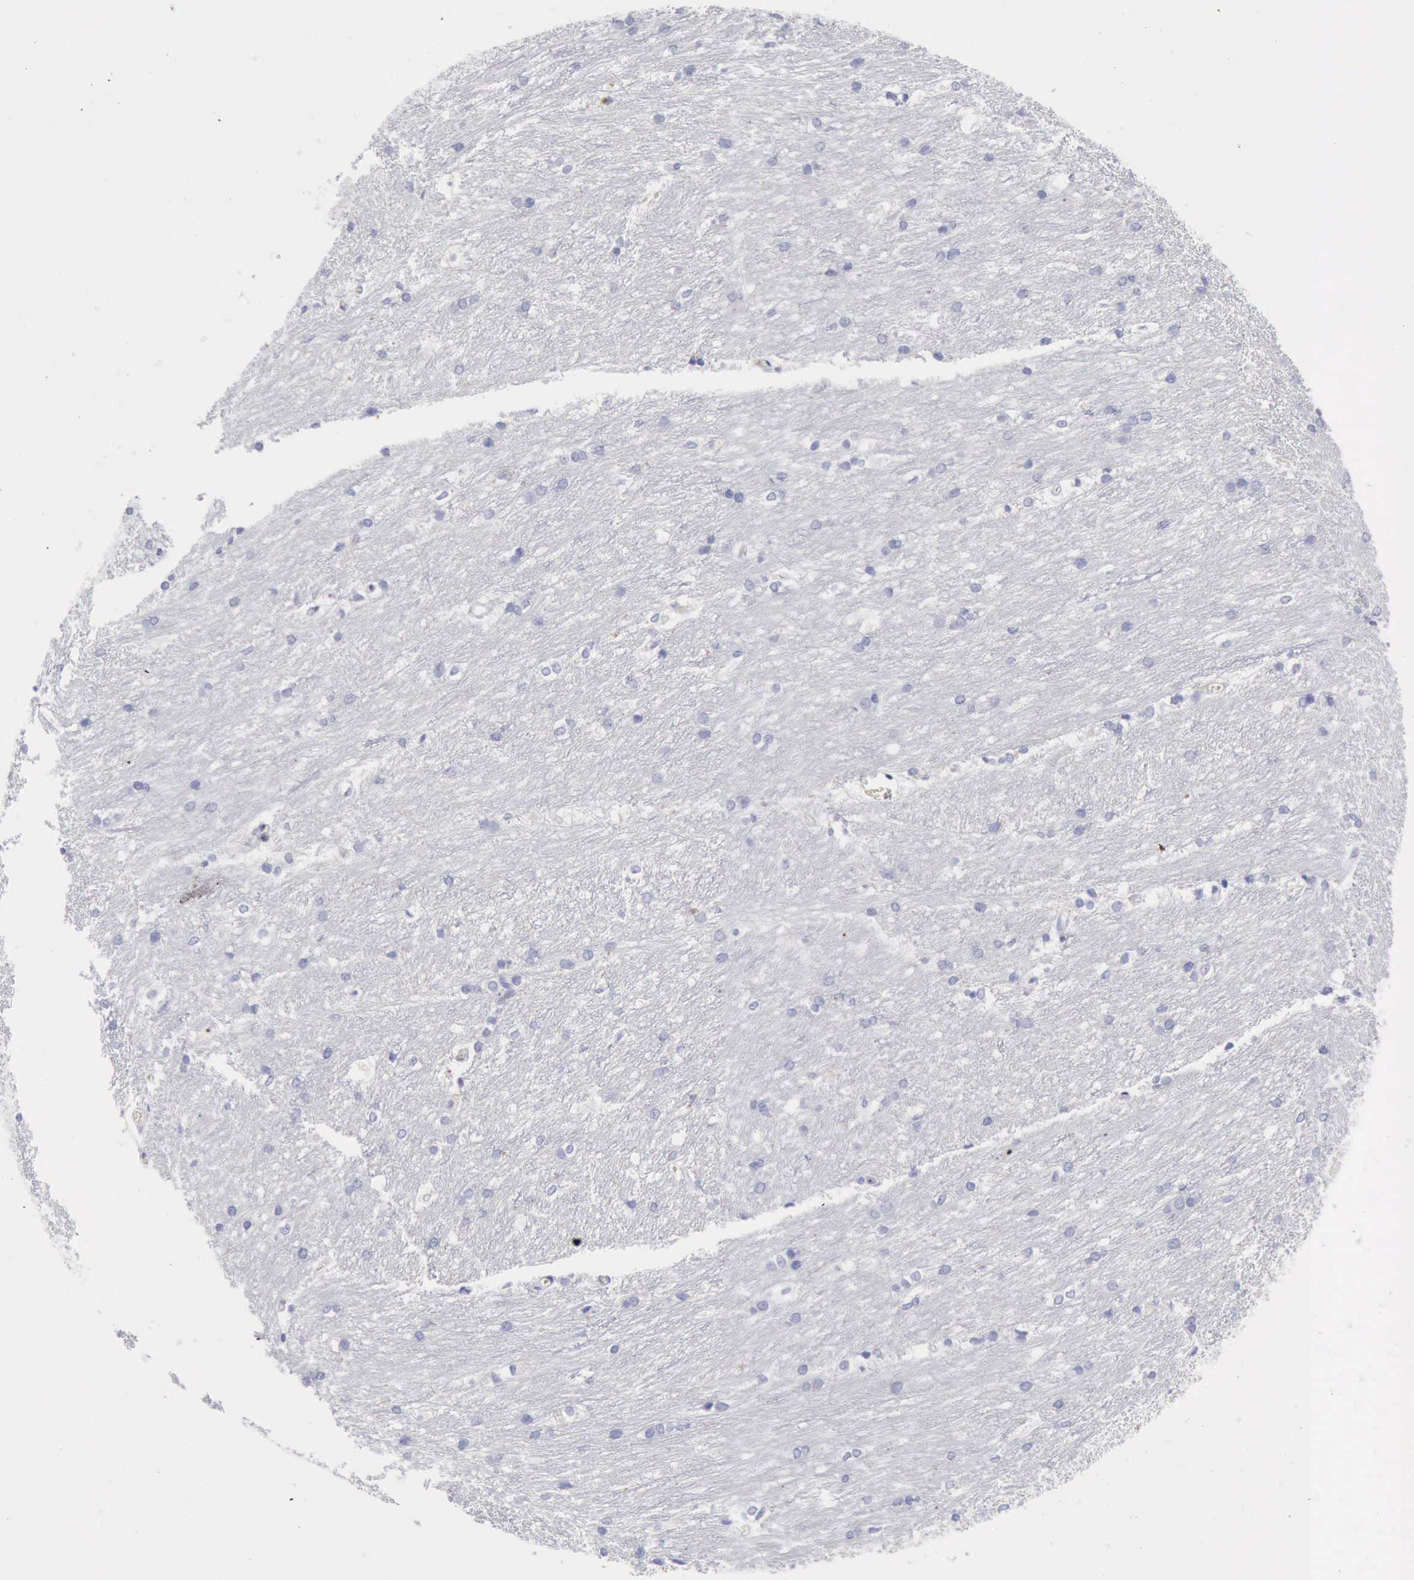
{"staining": {"intensity": "negative", "quantity": "none", "location": "none"}, "tissue": "caudate", "cell_type": "Glial cells", "image_type": "normal", "snomed": [{"axis": "morphology", "description": "Normal tissue, NOS"}, {"axis": "topography", "description": "Lateral ventricle wall"}], "caption": "This is an IHC image of benign human caudate. There is no expression in glial cells.", "gene": "CTSS", "patient": {"sex": "female", "age": 19}}